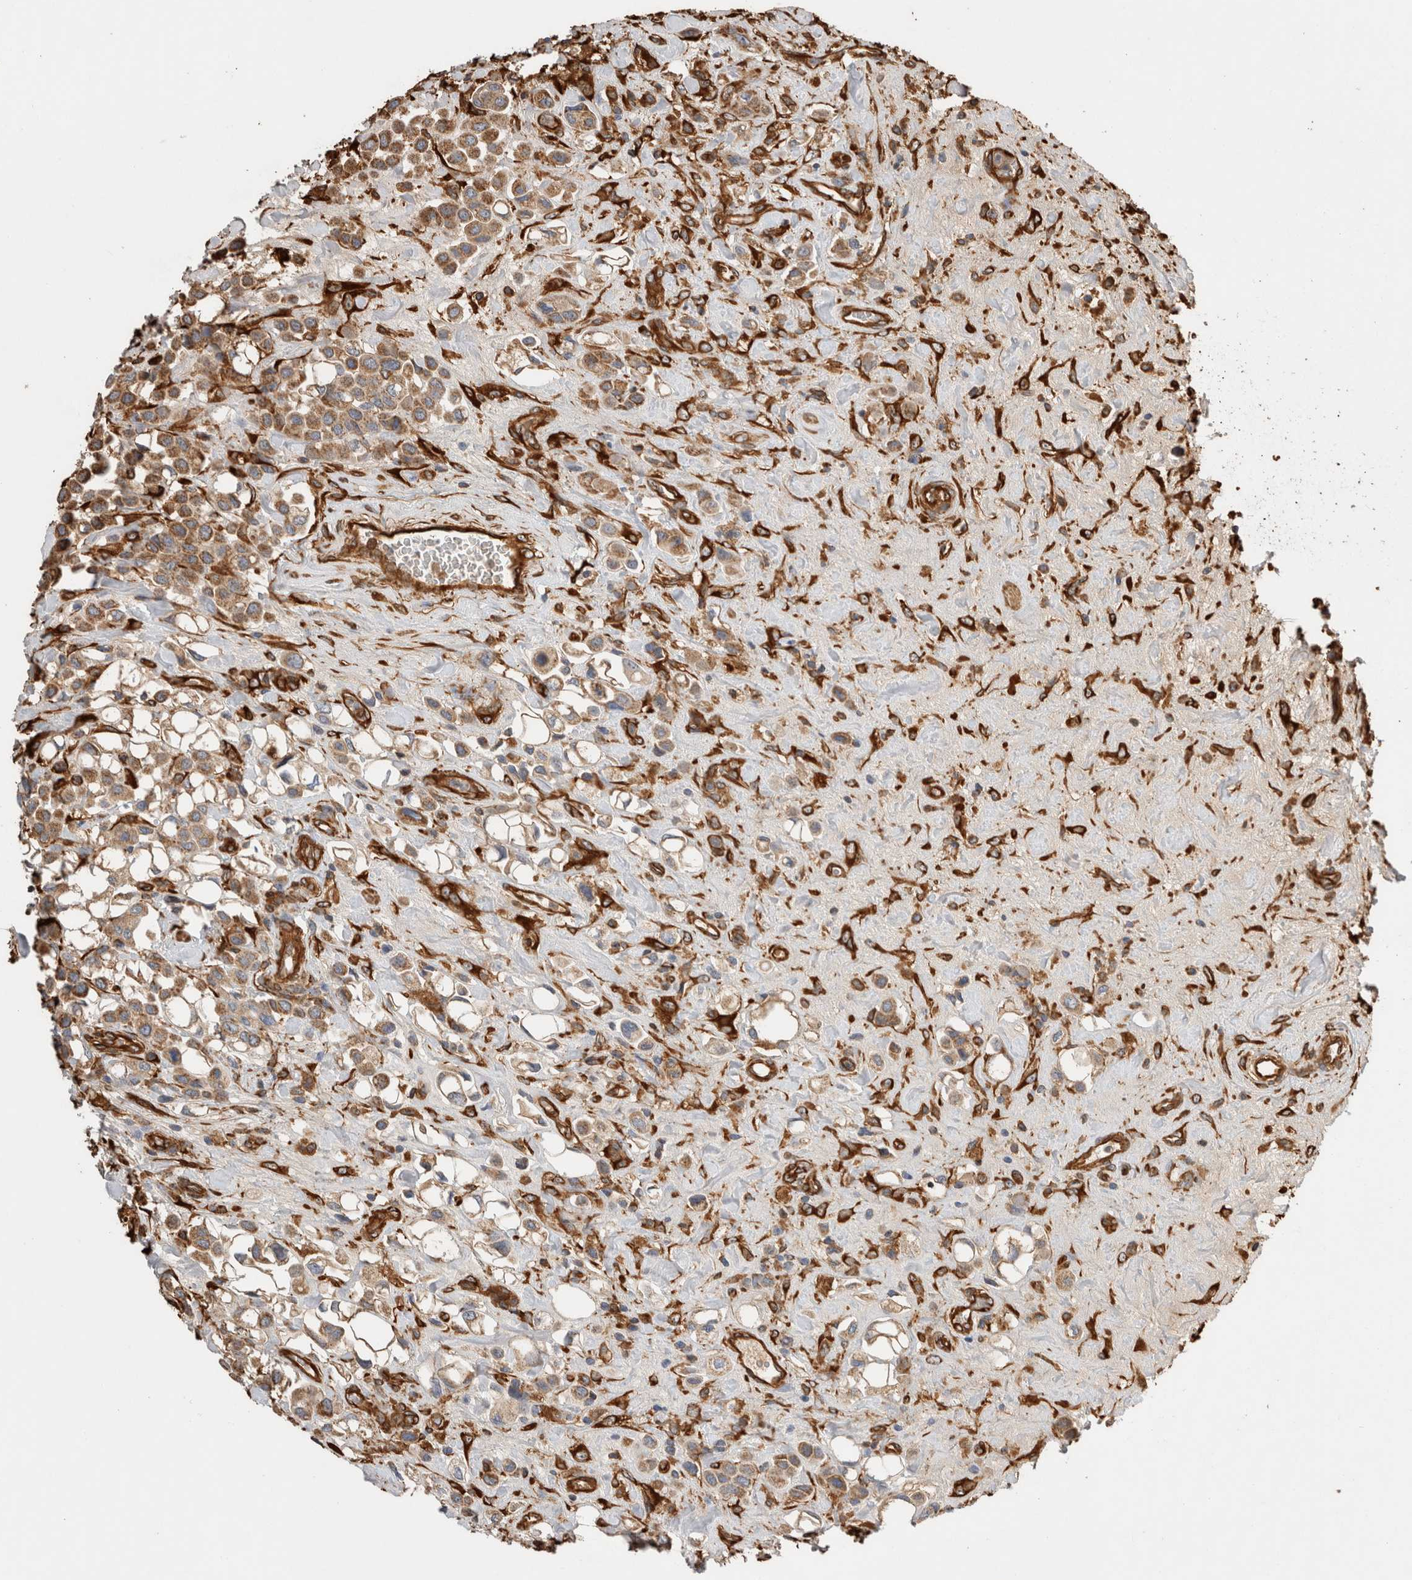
{"staining": {"intensity": "strong", "quantity": ">75%", "location": "cytoplasmic/membranous"}, "tissue": "urothelial cancer", "cell_type": "Tumor cells", "image_type": "cancer", "snomed": [{"axis": "morphology", "description": "Urothelial carcinoma, High grade"}, {"axis": "topography", "description": "Urinary bladder"}], "caption": "This photomicrograph reveals high-grade urothelial carcinoma stained with immunohistochemistry to label a protein in brown. The cytoplasmic/membranous of tumor cells show strong positivity for the protein. Nuclei are counter-stained blue.", "gene": "ZNF397", "patient": {"sex": "male", "age": 50}}